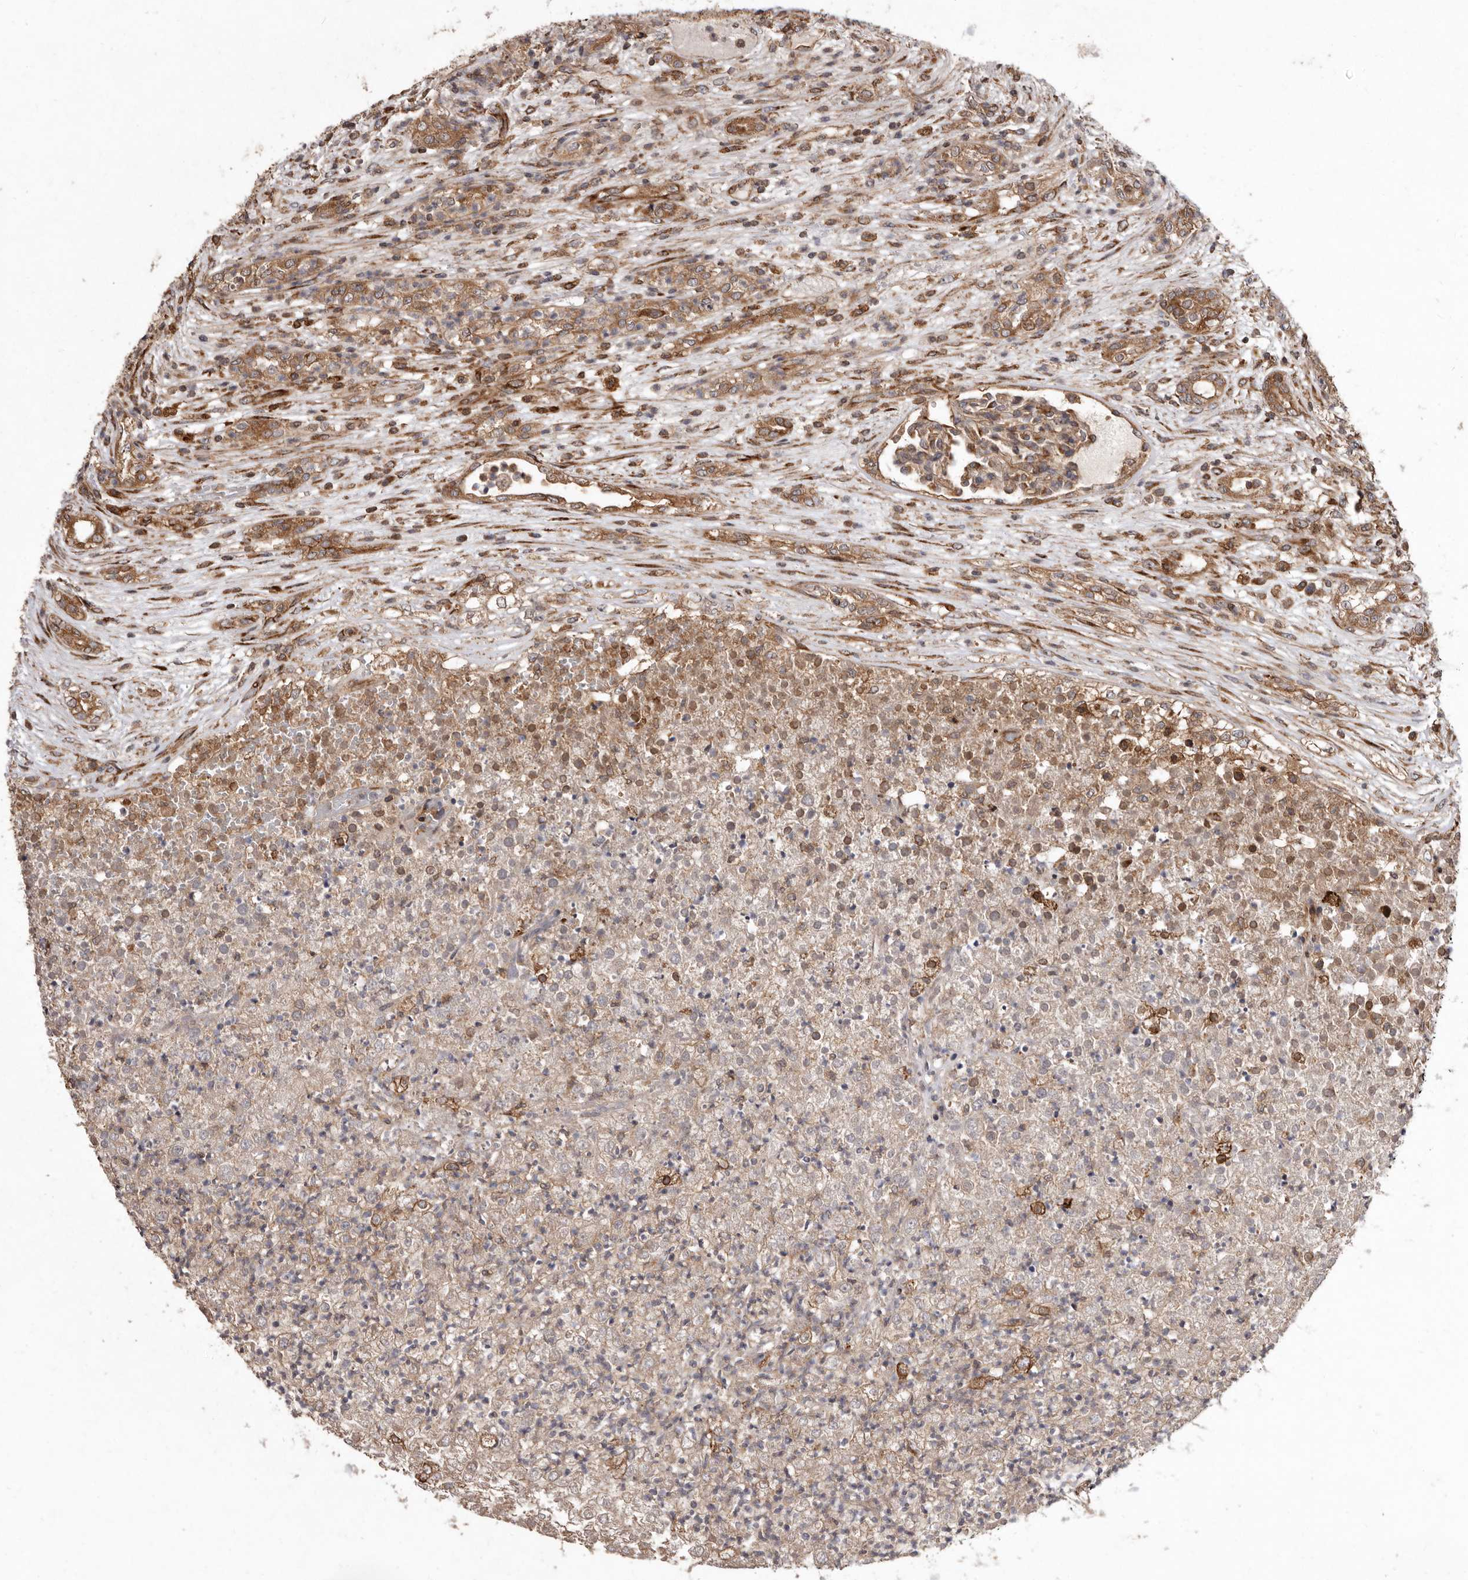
{"staining": {"intensity": "moderate", "quantity": ">75%", "location": "cytoplasmic/membranous"}, "tissue": "renal cancer", "cell_type": "Tumor cells", "image_type": "cancer", "snomed": [{"axis": "morphology", "description": "Adenocarcinoma, NOS"}, {"axis": "topography", "description": "Kidney"}], "caption": "There is medium levels of moderate cytoplasmic/membranous expression in tumor cells of adenocarcinoma (renal), as demonstrated by immunohistochemical staining (brown color).", "gene": "FLAD1", "patient": {"sex": "female", "age": 54}}